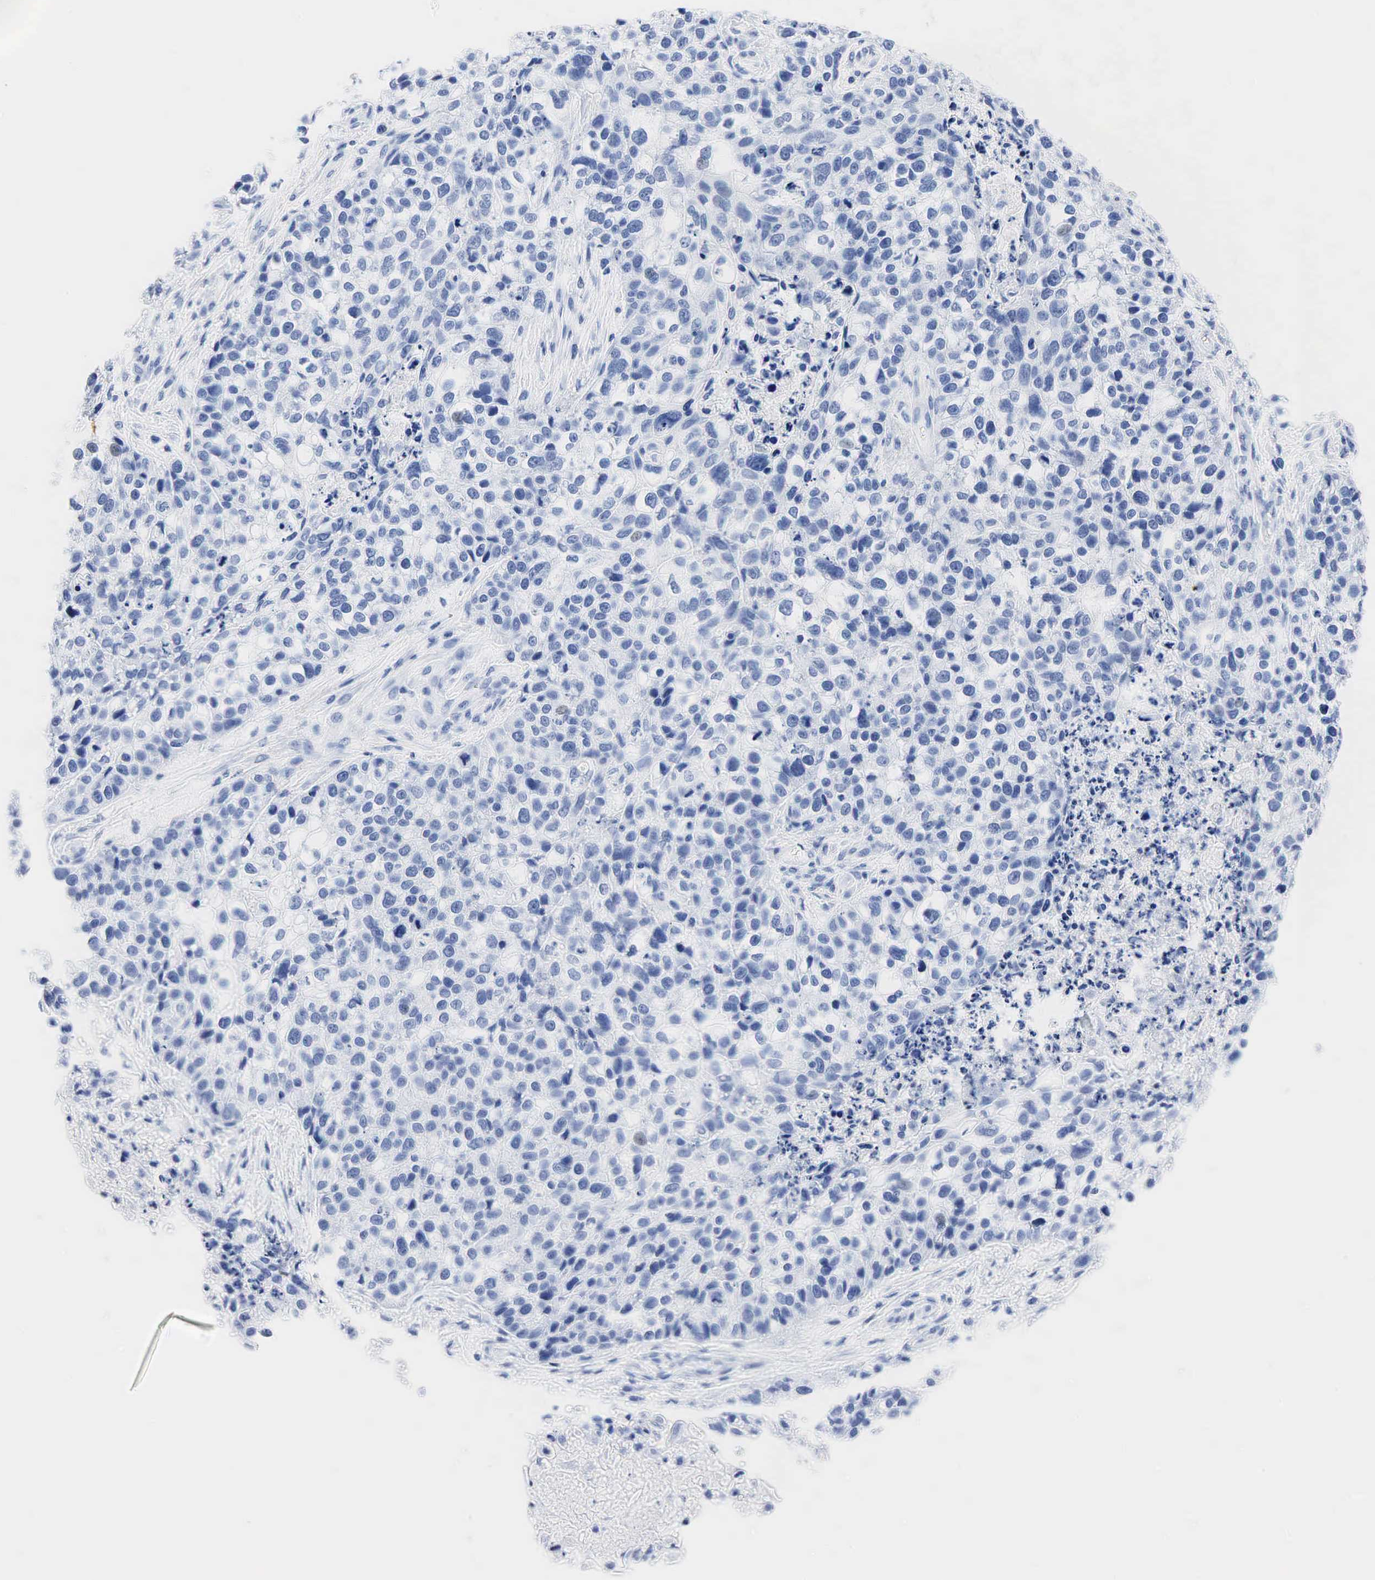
{"staining": {"intensity": "negative", "quantity": "none", "location": "none"}, "tissue": "lung cancer", "cell_type": "Tumor cells", "image_type": "cancer", "snomed": [{"axis": "morphology", "description": "Squamous cell carcinoma, NOS"}, {"axis": "topography", "description": "Lymph node"}, {"axis": "topography", "description": "Lung"}], "caption": "Immunohistochemical staining of lung cancer reveals no significant staining in tumor cells.", "gene": "INHA", "patient": {"sex": "male", "age": 74}}